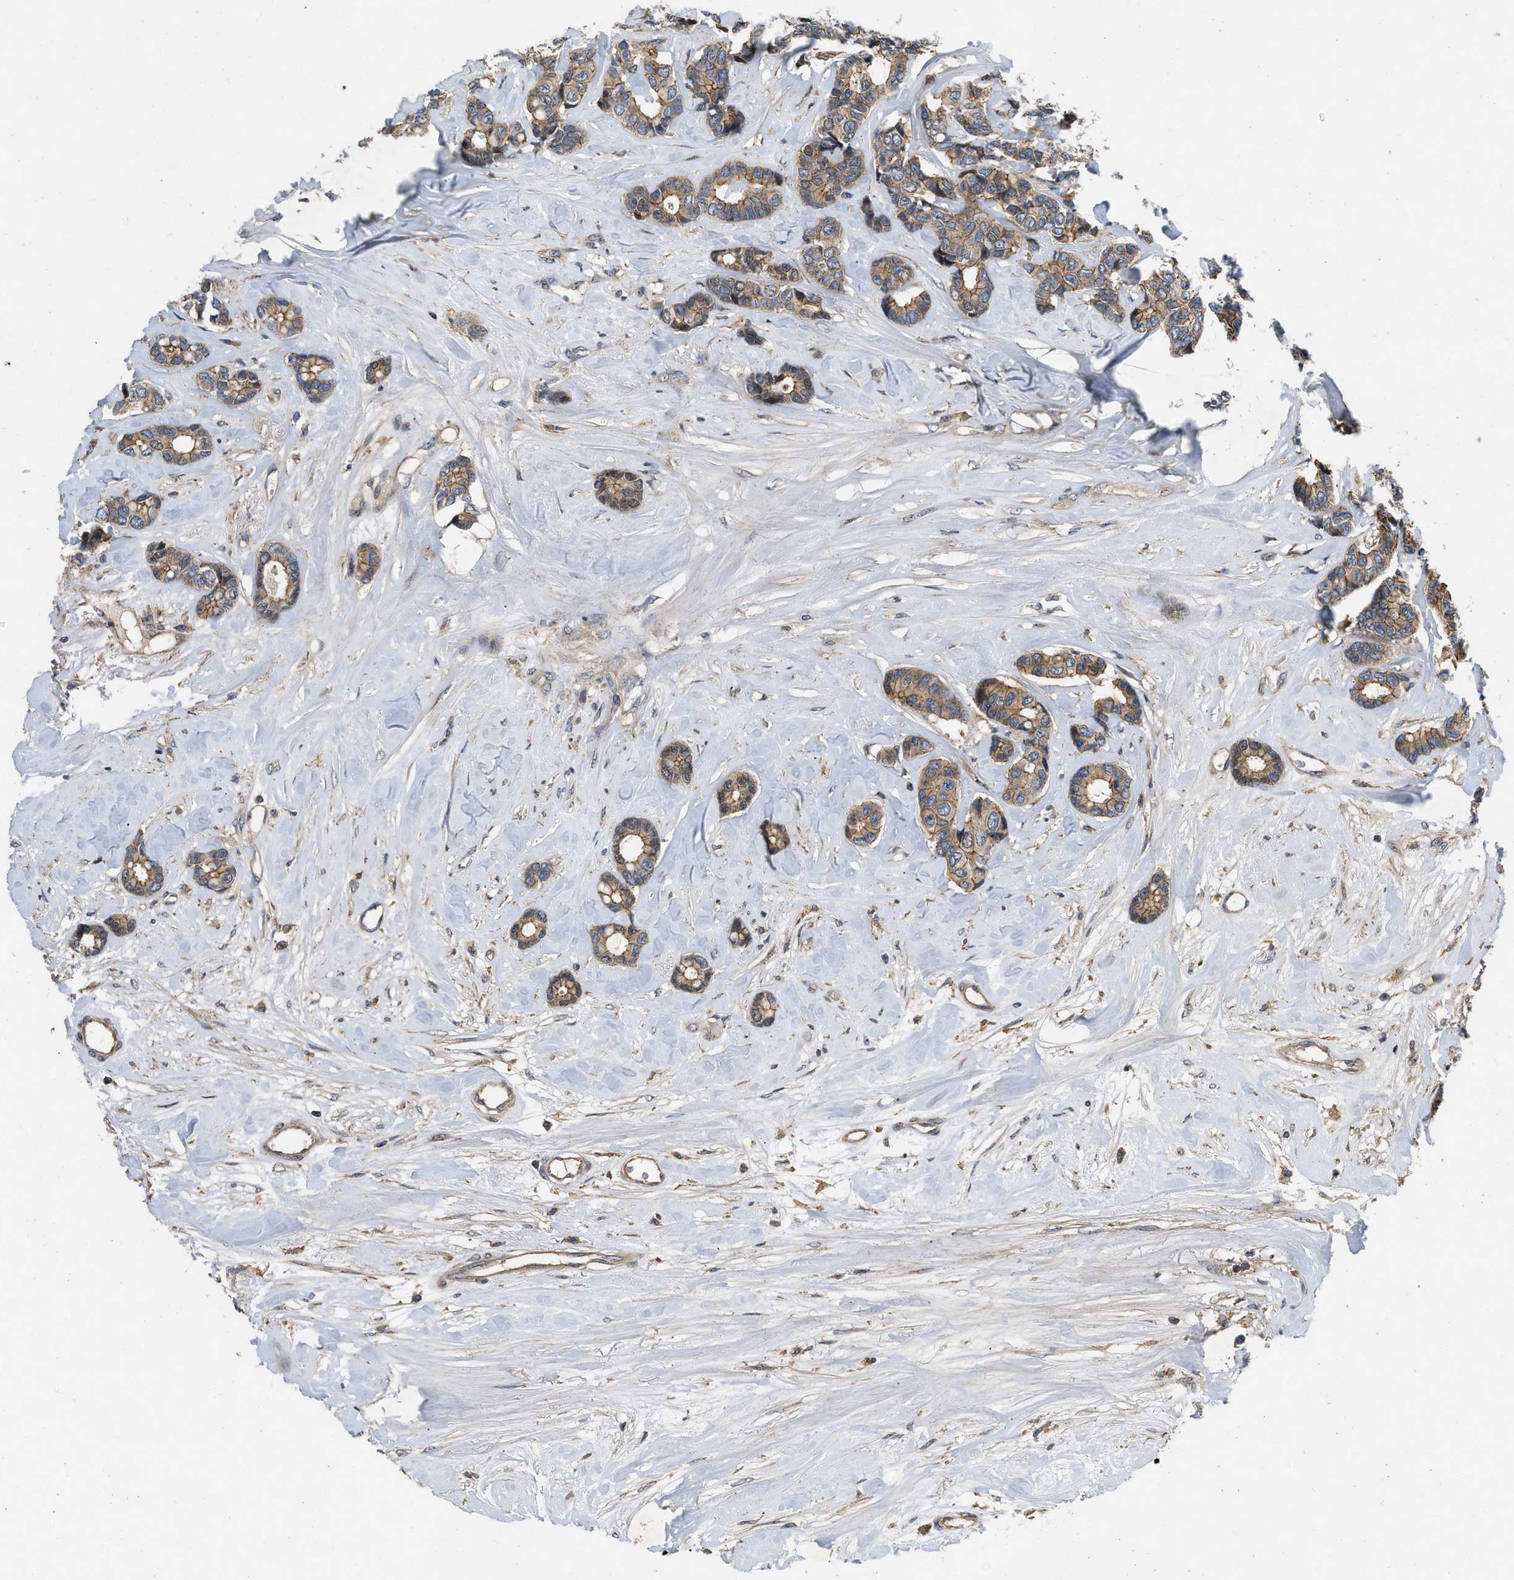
{"staining": {"intensity": "moderate", "quantity": ">75%", "location": "cytoplasmic/membranous"}, "tissue": "breast cancer", "cell_type": "Tumor cells", "image_type": "cancer", "snomed": [{"axis": "morphology", "description": "Duct carcinoma"}, {"axis": "topography", "description": "Breast"}], "caption": "Immunohistochemical staining of intraductal carcinoma (breast) demonstrates moderate cytoplasmic/membranous protein expression in approximately >75% of tumor cells.", "gene": "PRDM14", "patient": {"sex": "female", "age": 87}}